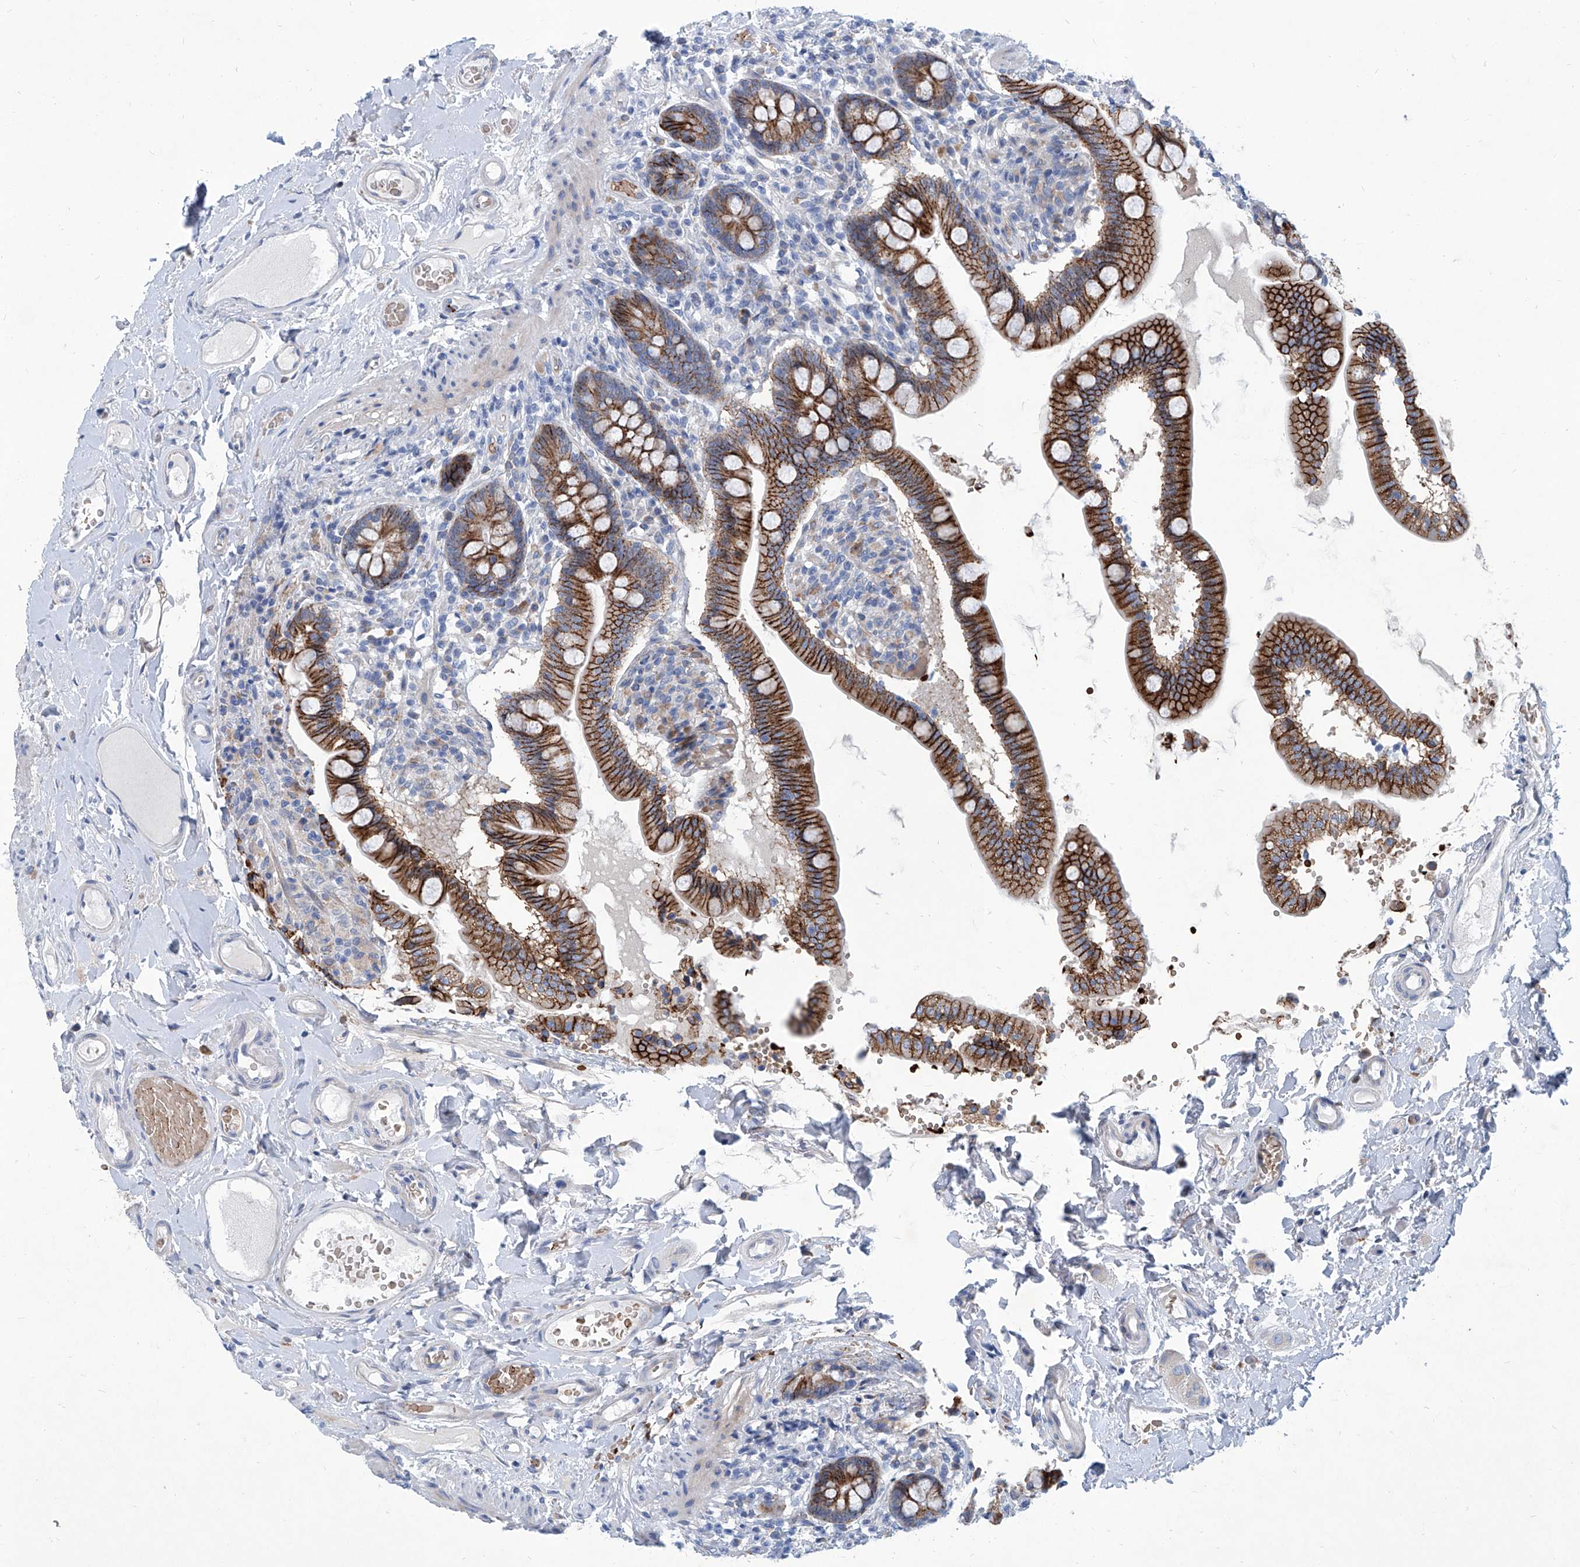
{"staining": {"intensity": "moderate", "quantity": ">75%", "location": "cytoplasmic/membranous"}, "tissue": "small intestine", "cell_type": "Glandular cells", "image_type": "normal", "snomed": [{"axis": "morphology", "description": "Normal tissue, NOS"}, {"axis": "topography", "description": "Small intestine"}], "caption": "Protein staining of normal small intestine demonstrates moderate cytoplasmic/membranous positivity in about >75% of glandular cells. The protein of interest is shown in brown color, while the nuclei are stained blue.", "gene": "FPR2", "patient": {"sex": "female", "age": 64}}